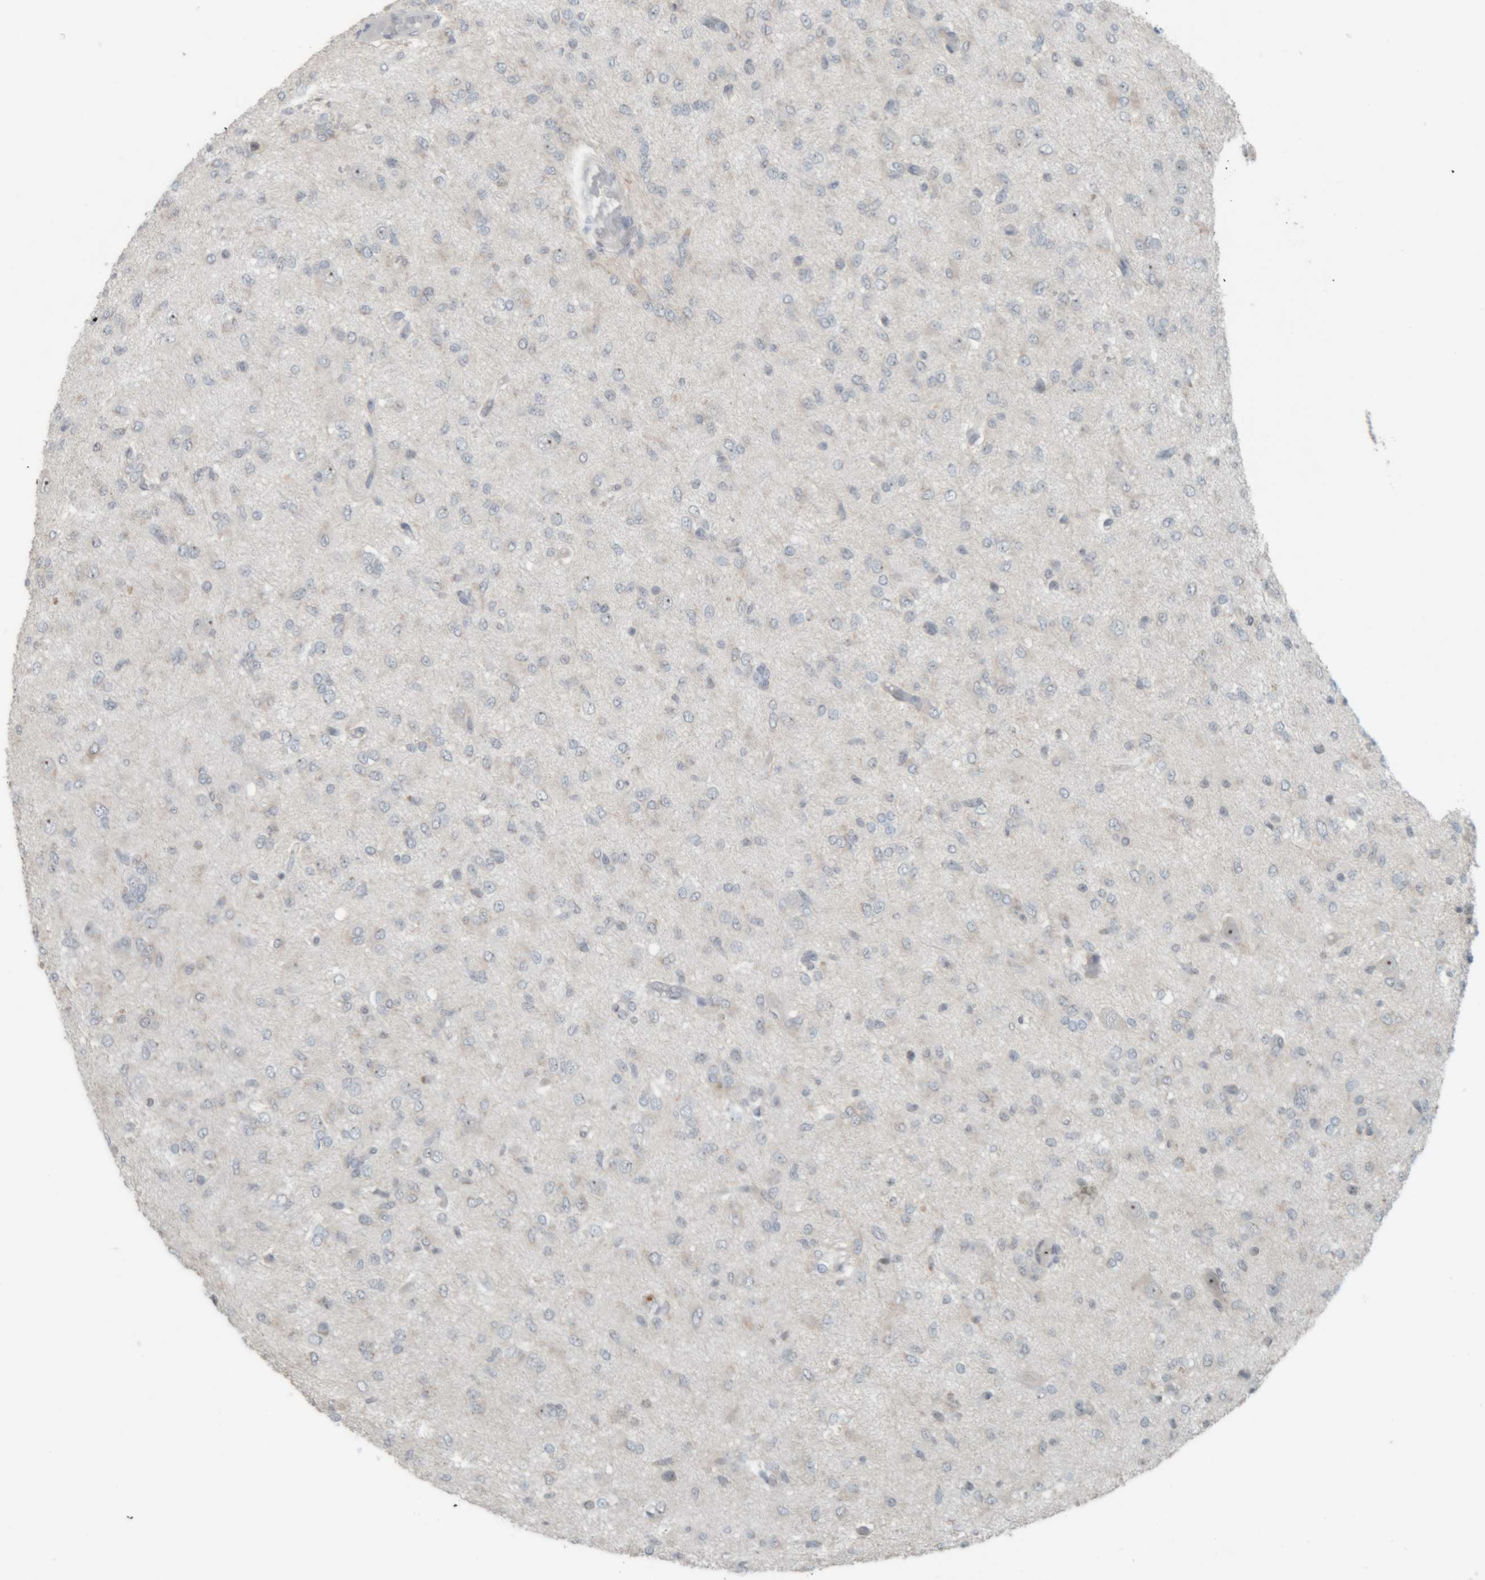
{"staining": {"intensity": "negative", "quantity": "none", "location": "none"}, "tissue": "glioma", "cell_type": "Tumor cells", "image_type": "cancer", "snomed": [{"axis": "morphology", "description": "Glioma, malignant, High grade"}, {"axis": "topography", "description": "Brain"}], "caption": "The histopathology image reveals no staining of tumor cells in malignant high-grade glioma.", "gene": "RPF1", "patient": {"sex": "female", "age": 59}}